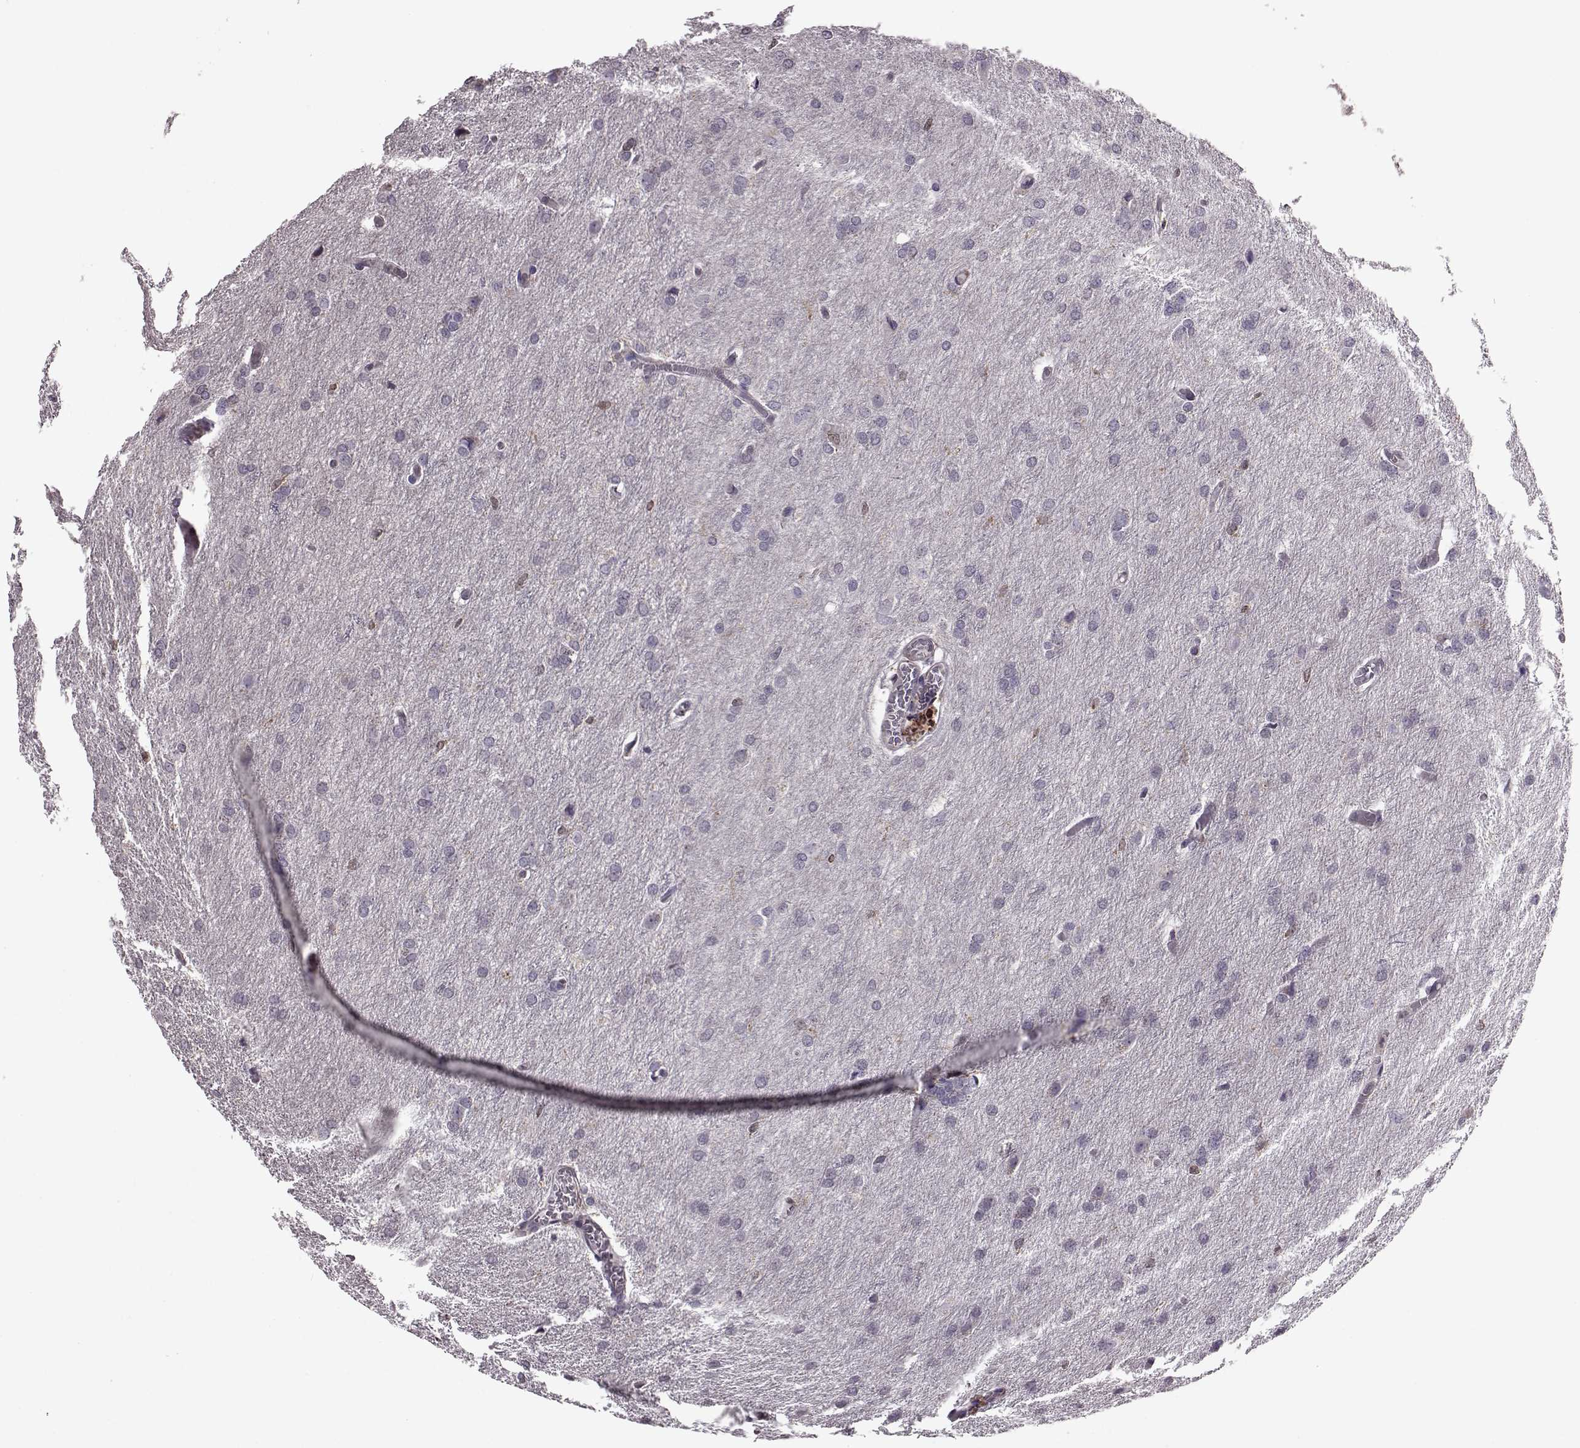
{"staining": {"intensity": "negative", "quantity": "none", "location": "none"}, "tissue": "glioma", "cell_type": "Tumor cells", "image_type": "cancer", "snomed": [{"axis": "morphology", "description": "Glioma, malignant, High grade"}, {"axis": "topography", "description": "Brain"}], "caption": "This is a photomicrograph of immunohistochemistry staining of glioma, which shows no positivity in tumor cells.", "gene": "CDC42SE1", "patient": {"sex": "male", "age": 68}}